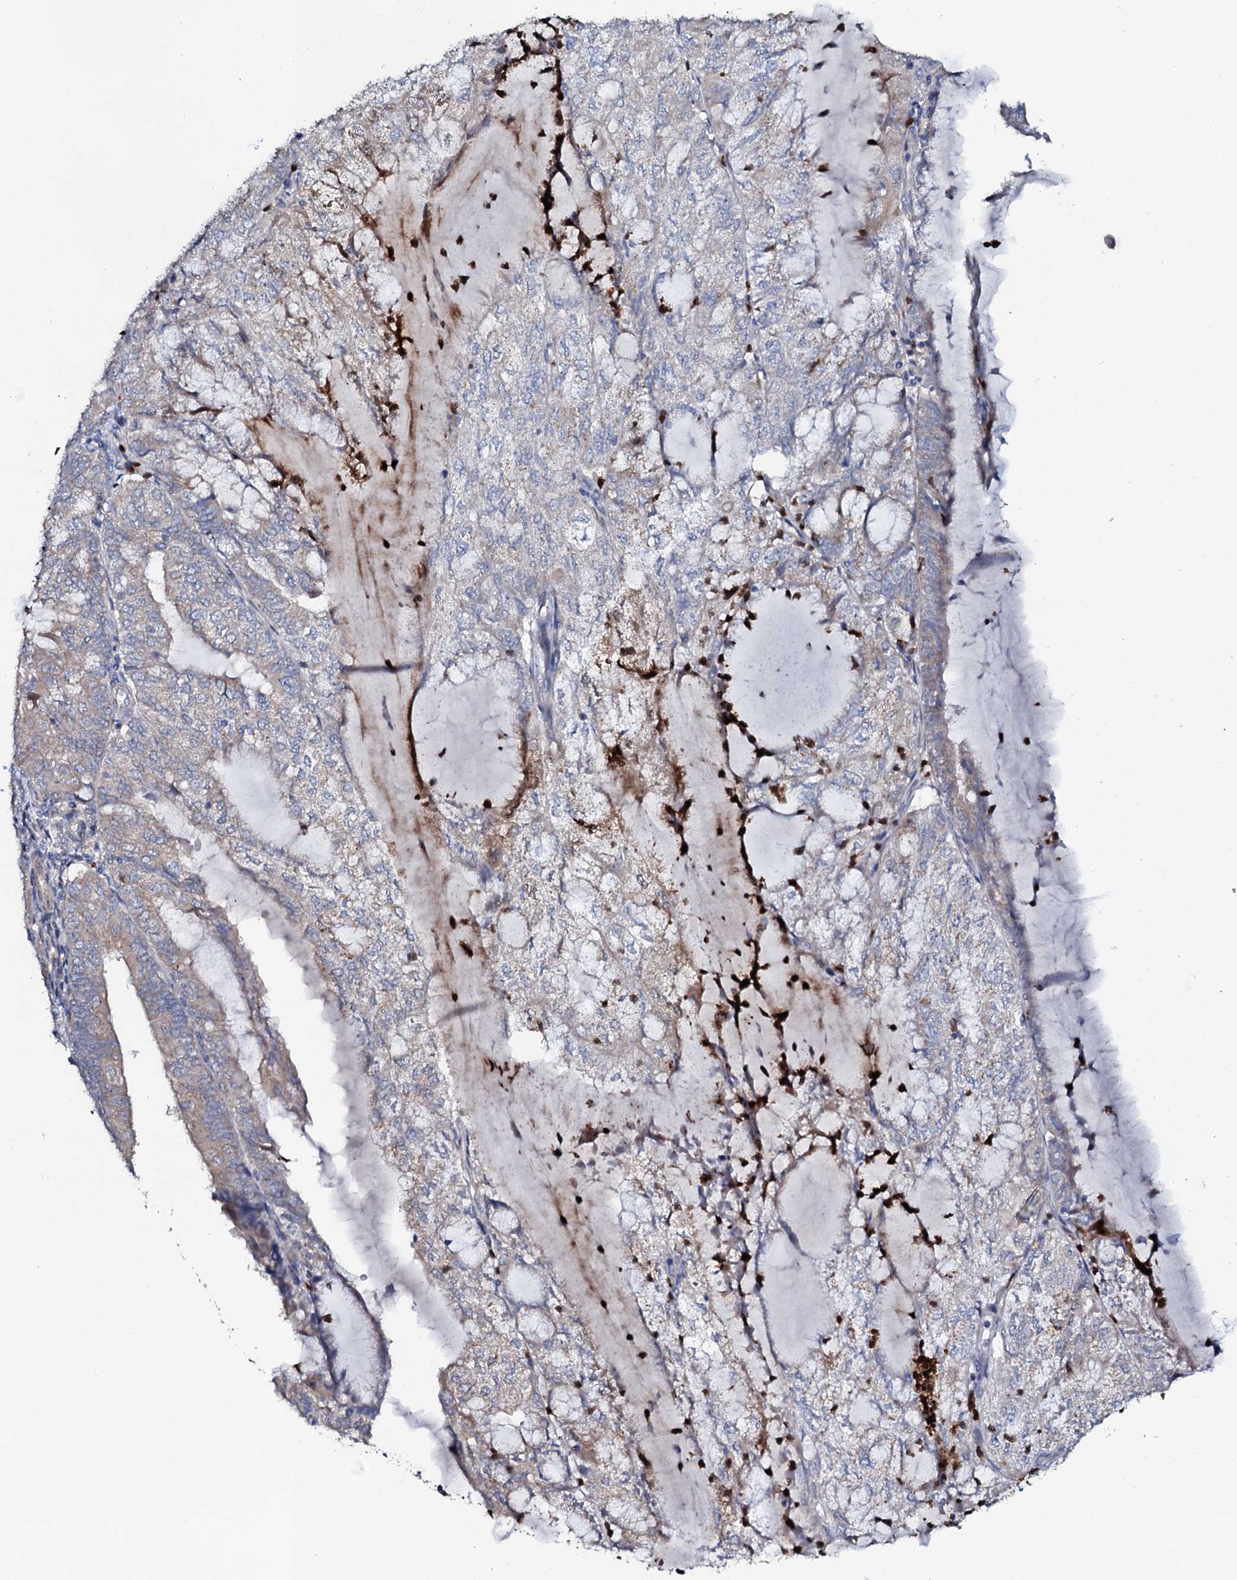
{"staining": {"intensity": "moderate", "quantity": "25%-75%", "location": "cytoplasmic/membranous"}, "tissue": "endometrial cancer", "cell_type": "Tumor cells", "image_type": "cancer", "snomed": [{"axis": "morphology", "description": "Adenocarcinoma, NOS"}, {"axis": "topography", "description": "Endometrium"}], "caption": "High-magnification brightfield microscopy of endometrial adenocarcinoma stained with DAB (3,3'-diaminobenzidine) (brown) and counterstained with hematoxylin (blue). tumor cells exhibit moderate cytoplasmic/membranous staining is appreciated in approximately25%-75% of cells.", "gene": "COG6", "patient": {"sex": "female", "age": 81}}